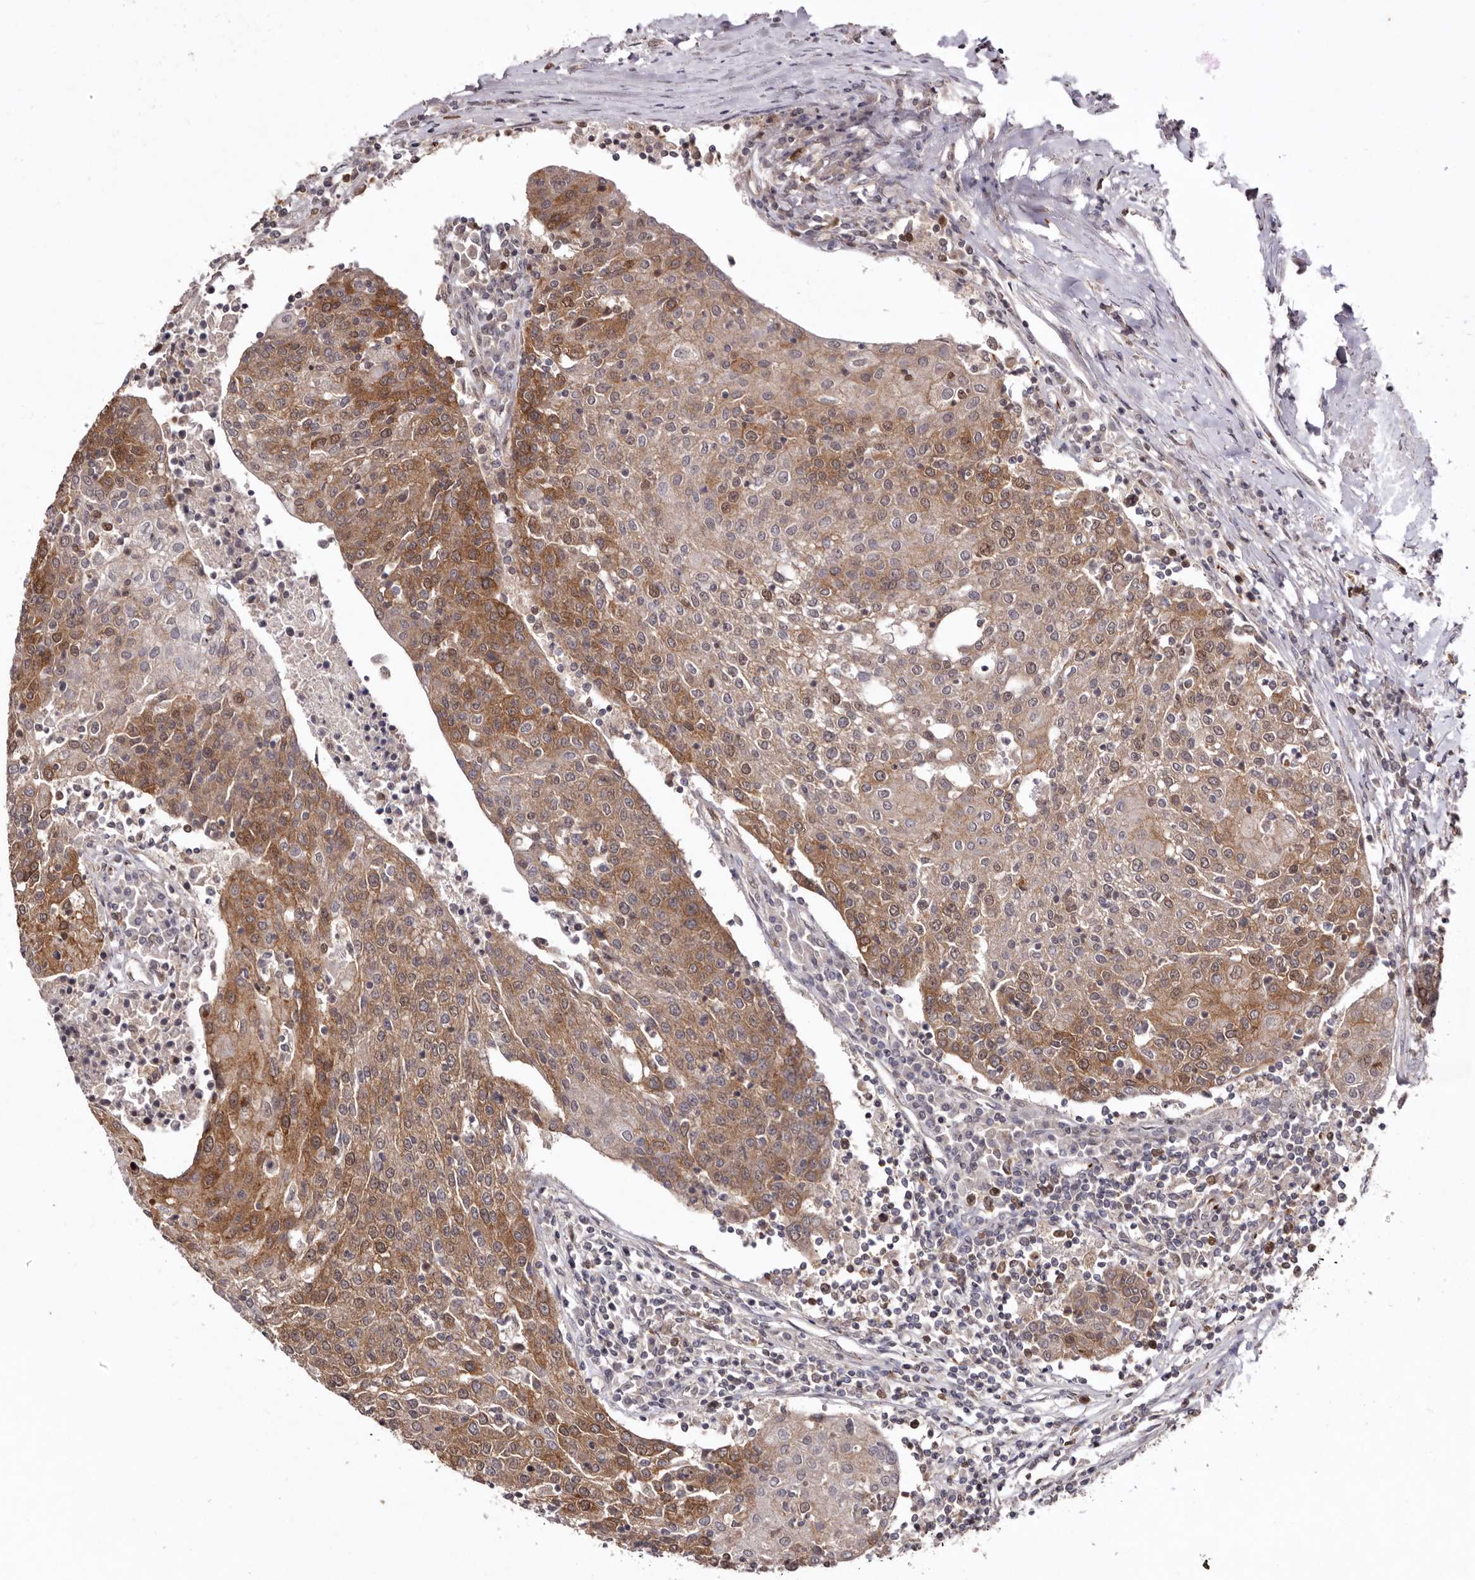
{"staining": {"intensity": "moderate", "quantity": ">75%", "location": "cytoplasmic/membranous,nuclear"}, "tissue": "urothelial cancer", "cell_type": "Tumor cells", "image_type": "cancer", "snomed": [{"axis": "morphology", "description": "Urothelial carcinoma, High grade"}, {"axis": "topography", "description": "Urinary bladder"}], "caption": "DAB (3,3'-diaminobenzidine) immunohistochemical staining of high-grade urothelial carcinoma displays moderate cytoplasmic/membranous and nuclear protein staining in about >75% of tumor cells. Nuclei are stained in blue.", "gene": "NOTCH1", "patient": {"sex": "female", "age": 85}}